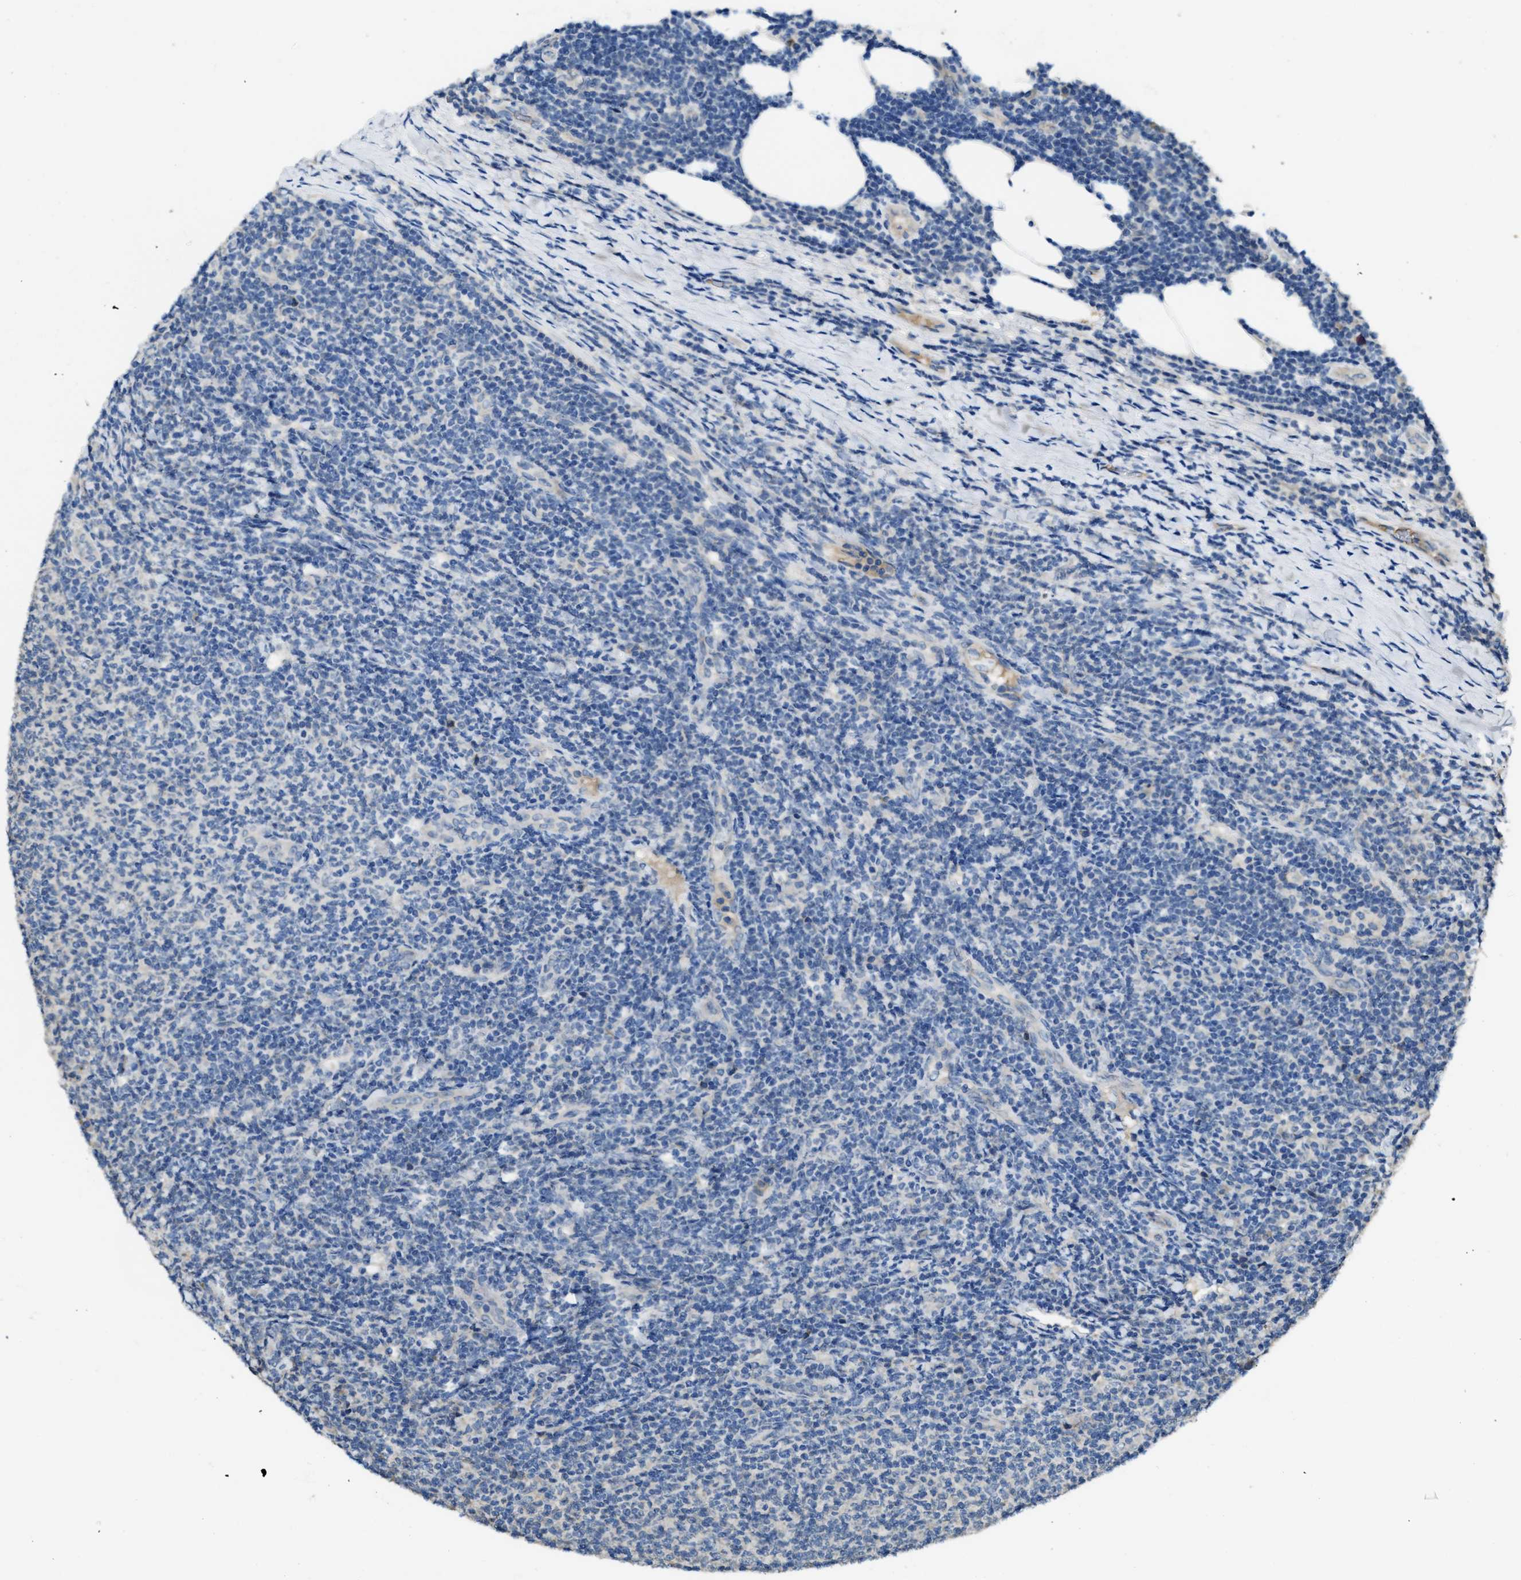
{"staining": {"intensity": "negative", "quantity": "none", "location": "none"}, "tissue": "lymphoma", "cell_type": "Tumor cells", "image_type": "cancer", "snomed": [{"axis": "morphology", "description": "Malignant lymphoma, non-Hodgkin's type, Low grade"}, {"axis": "topography", "description": "Lymph node"}], "caption": "Immunohistochemistry micrograph of neoplastic tissue: human malignant lymphoma, non-Hodgkin's type (low-grade) stained with DAB exhibits no significant protein positivity in tumor cells.", "gene": "RIPK2", "patient": {"sex": "male", "age": 66}}